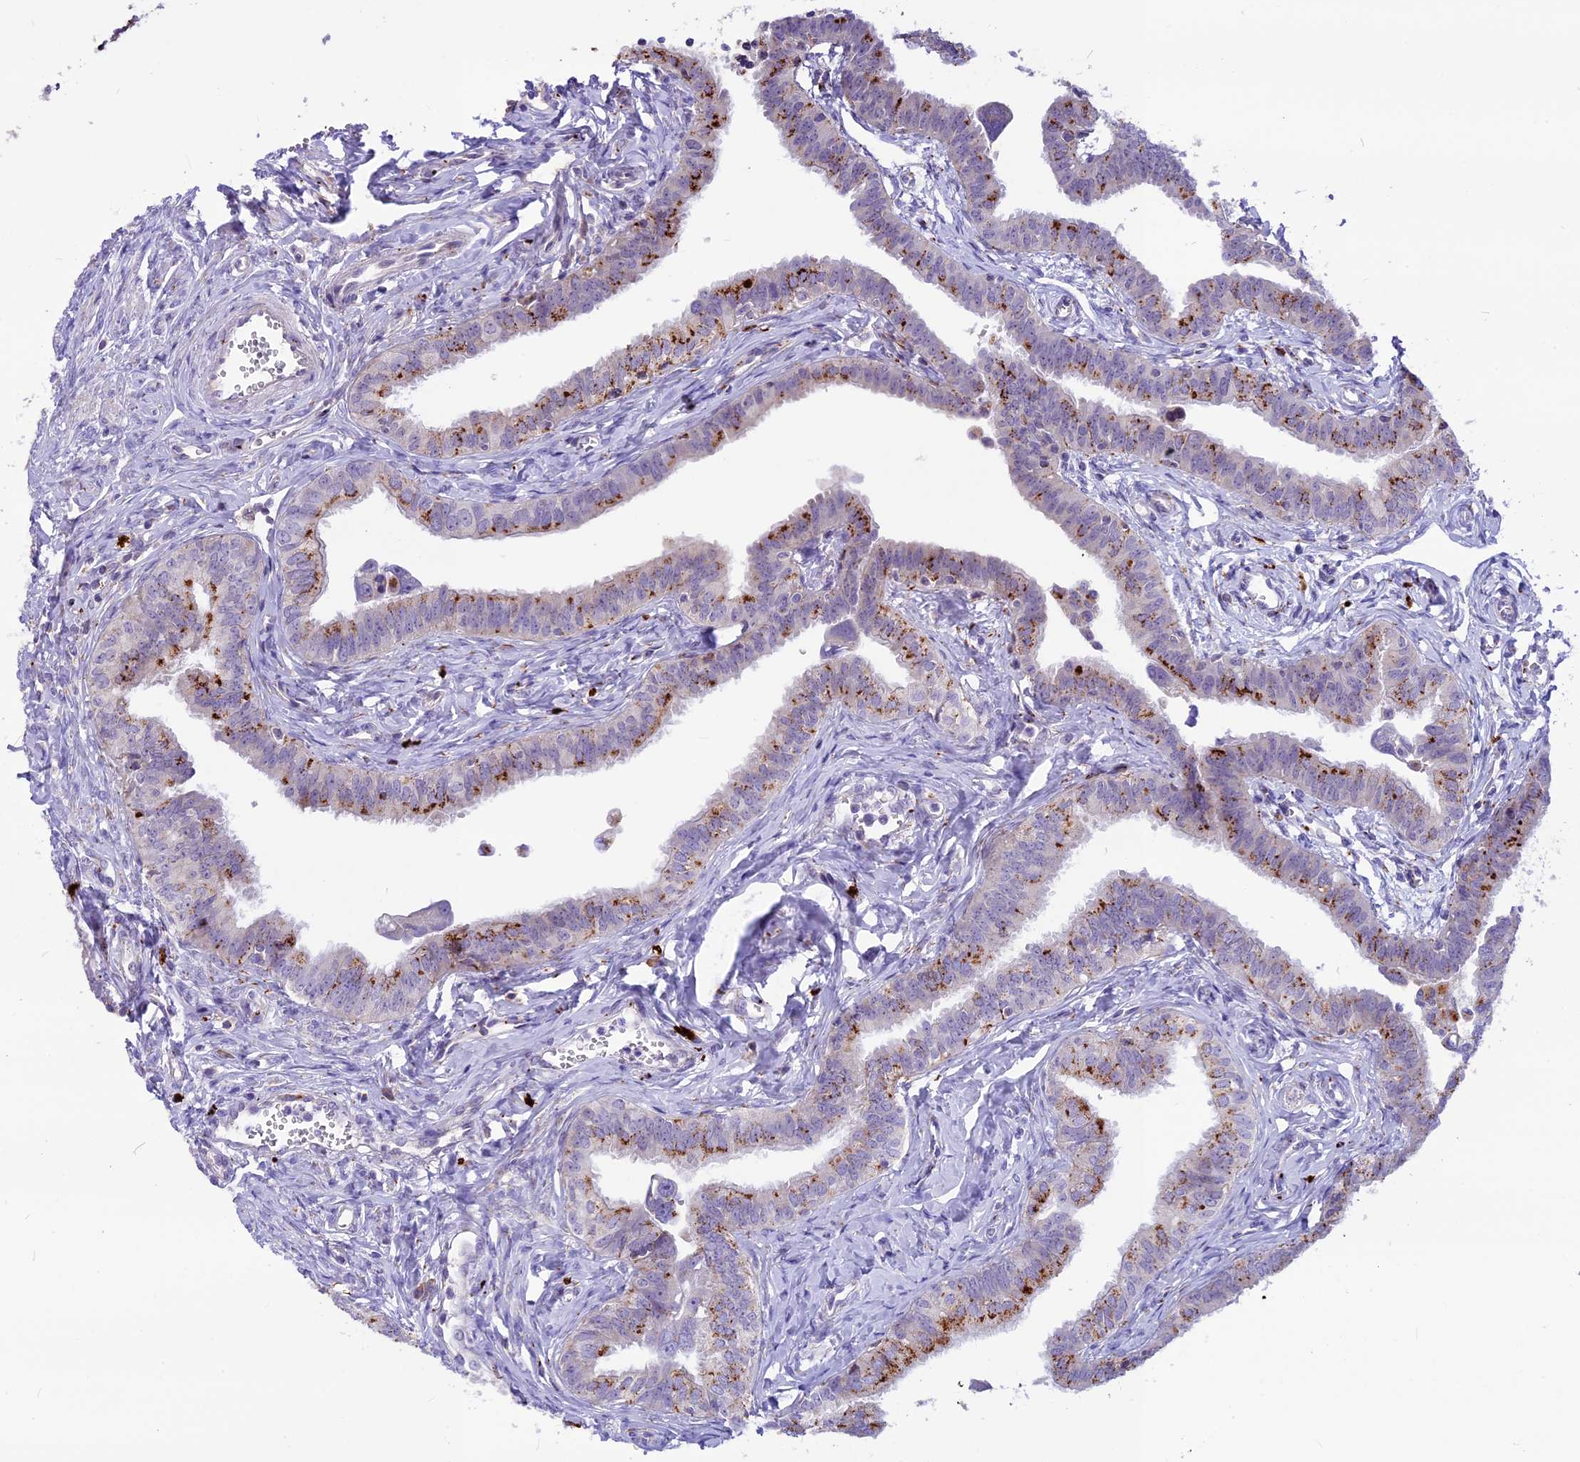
{"staining": {"intensity": "strong", "quantity": "25%-75%", "location": "cytoplasmic/membranous"}, "tissue": "fallopian tube", "cell_type": "Glandular cells", "image_type": "normal", "snomed": [{"axis": "morphology", "description": "Normal tissue, NOS"}, {"axis": "morphology", "description": "Carcinoma, NOS"}, {"axis": "topography", "description": "Fallopian tube"}, {"axis": "topography", "description": "Ovary"}], "caption": "This micrograph reveals immunohistochemistry (IHC) staining of benign human fallopian tube, with high strong cytoplasmic/membranous staining in approximately 25%-75% of glandular cells.", "gene": "THRSP", "patient": {"sex": "female", "age": 59}}